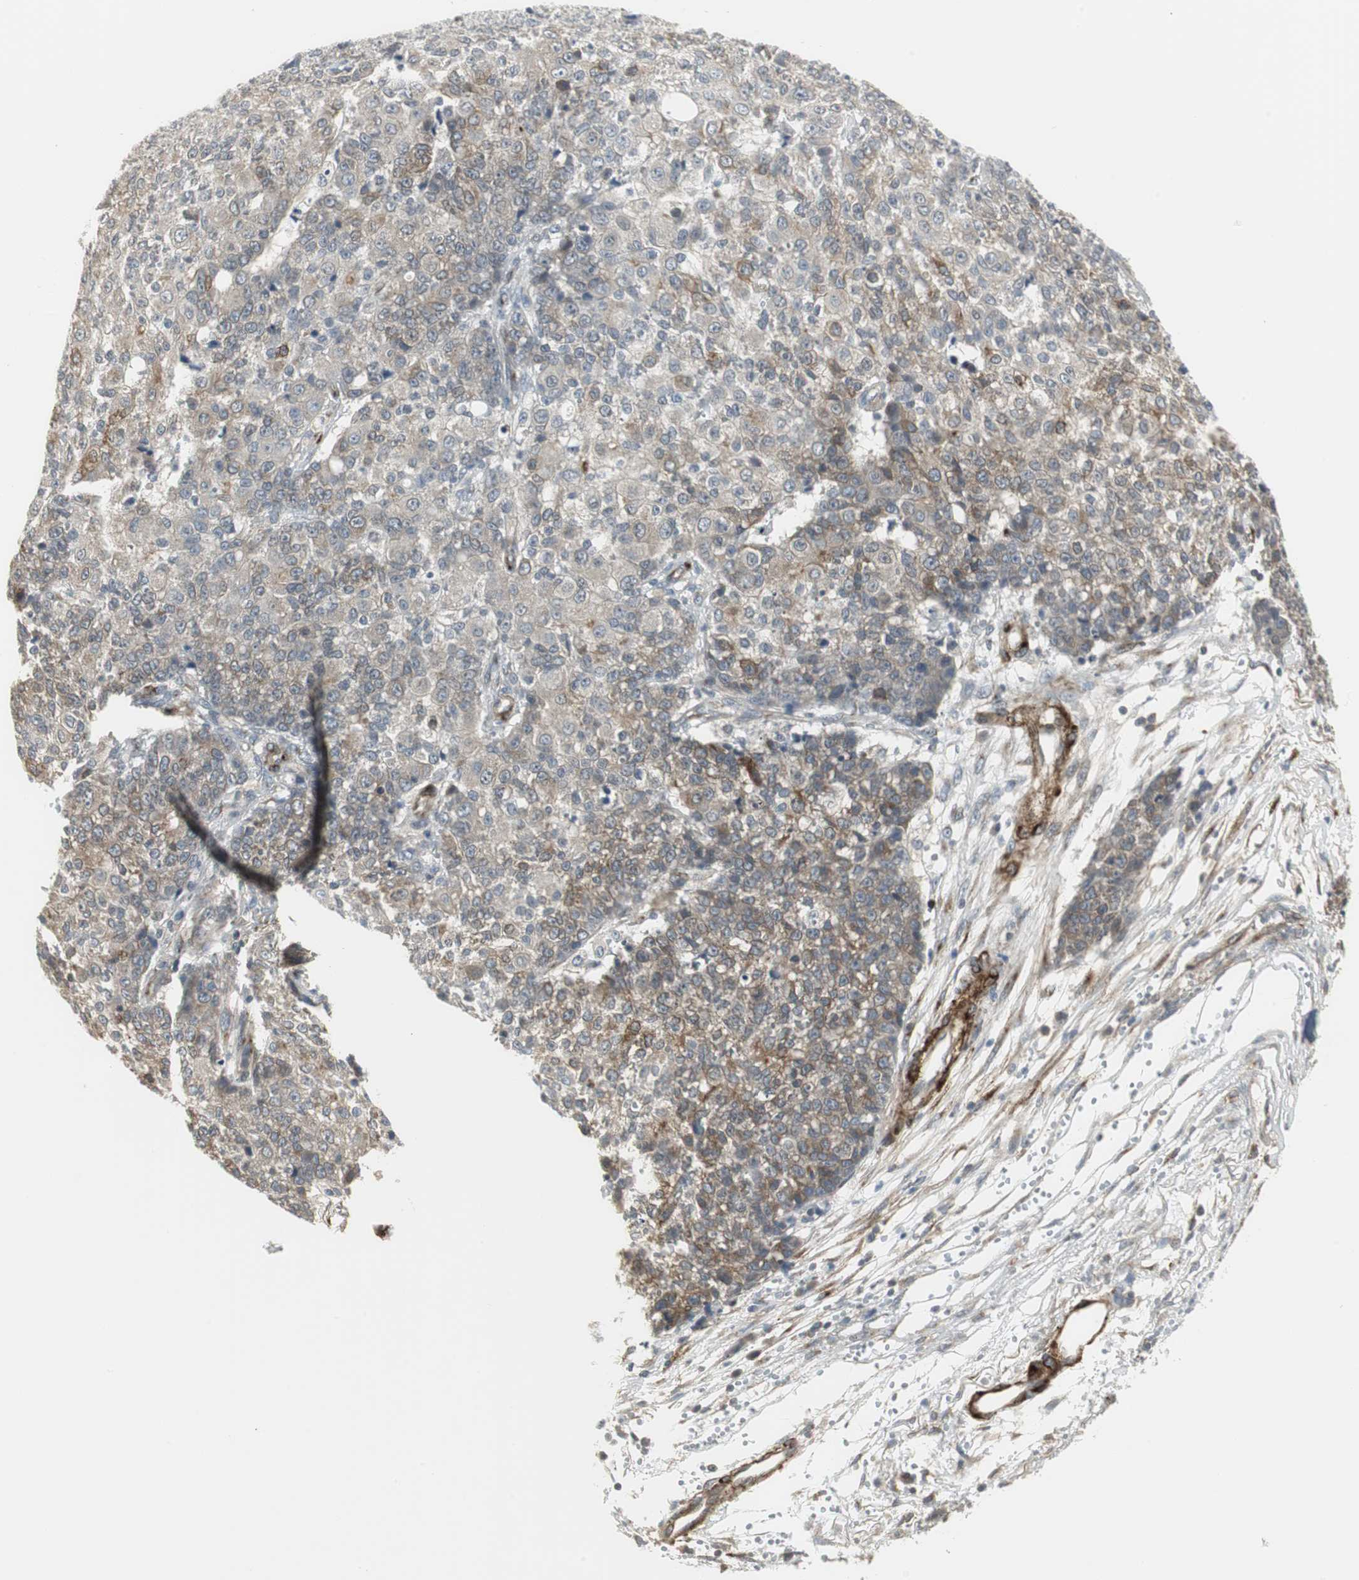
{"staining": {"intensity": "weak", "quantity": "25%-75%", "location": "cytoplasmic/membranous"}, "tissue": "ovarian cancer", "cell_type": "Tumor cells", "image_type": "cancer", "snomed": [{"axis": "morphology", "description": "Carcinoma, endometroid"}, {"axis": "topography", "description": "Ovary"}], "caption": "Endometroid carcinoma (ovarian) stained with a brown dye reveals weak cytoplasmic/membranous positive expression in approximately 25%-75% of tumor cells.", "gene": "SCYL3", "patient": {"sex": "female", "age": 42}}